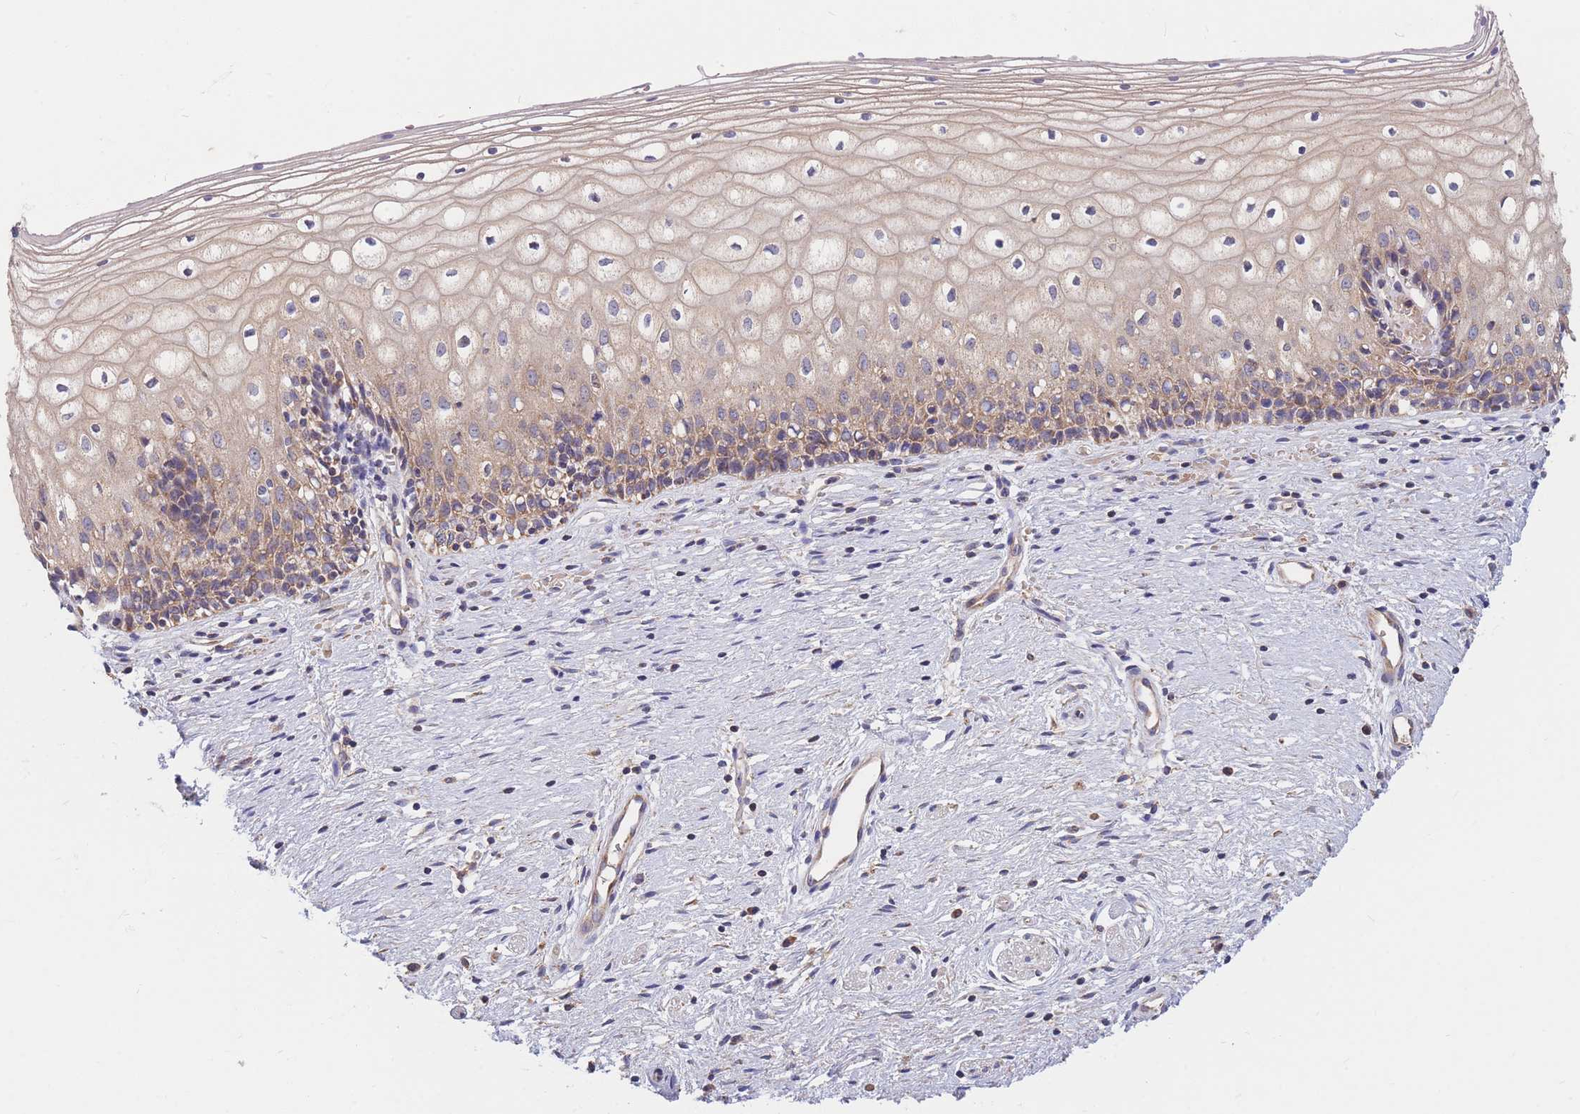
{"staining": {"intensity": "weak", "quantity": "<25%", "location": "cytoplasmic/membranous"}, "tissue": "vagina", "cell_type": "Squamous epithelial cells", "image_type": "normal", "snomed": [{"axis": "morphology", "description": "Normal tissue, NOS"}, {"axis": "topography", "description": "Vagina"}], "caption": "This histopathology image is of normal vagina stained with immunohistochemistry to label a protein in brown with the nuclei are counter-stained blue. There is no positivity in squamous epithelial cells. Brightfield microscopy of immunohistochemistry stained with DAB (3,3'-diaminobenzidine) (brown) and hematoxylin (blue), captured at high magnification.", "gene": "PTPMT1", "patient": {"sex": "female", "age": 60}}